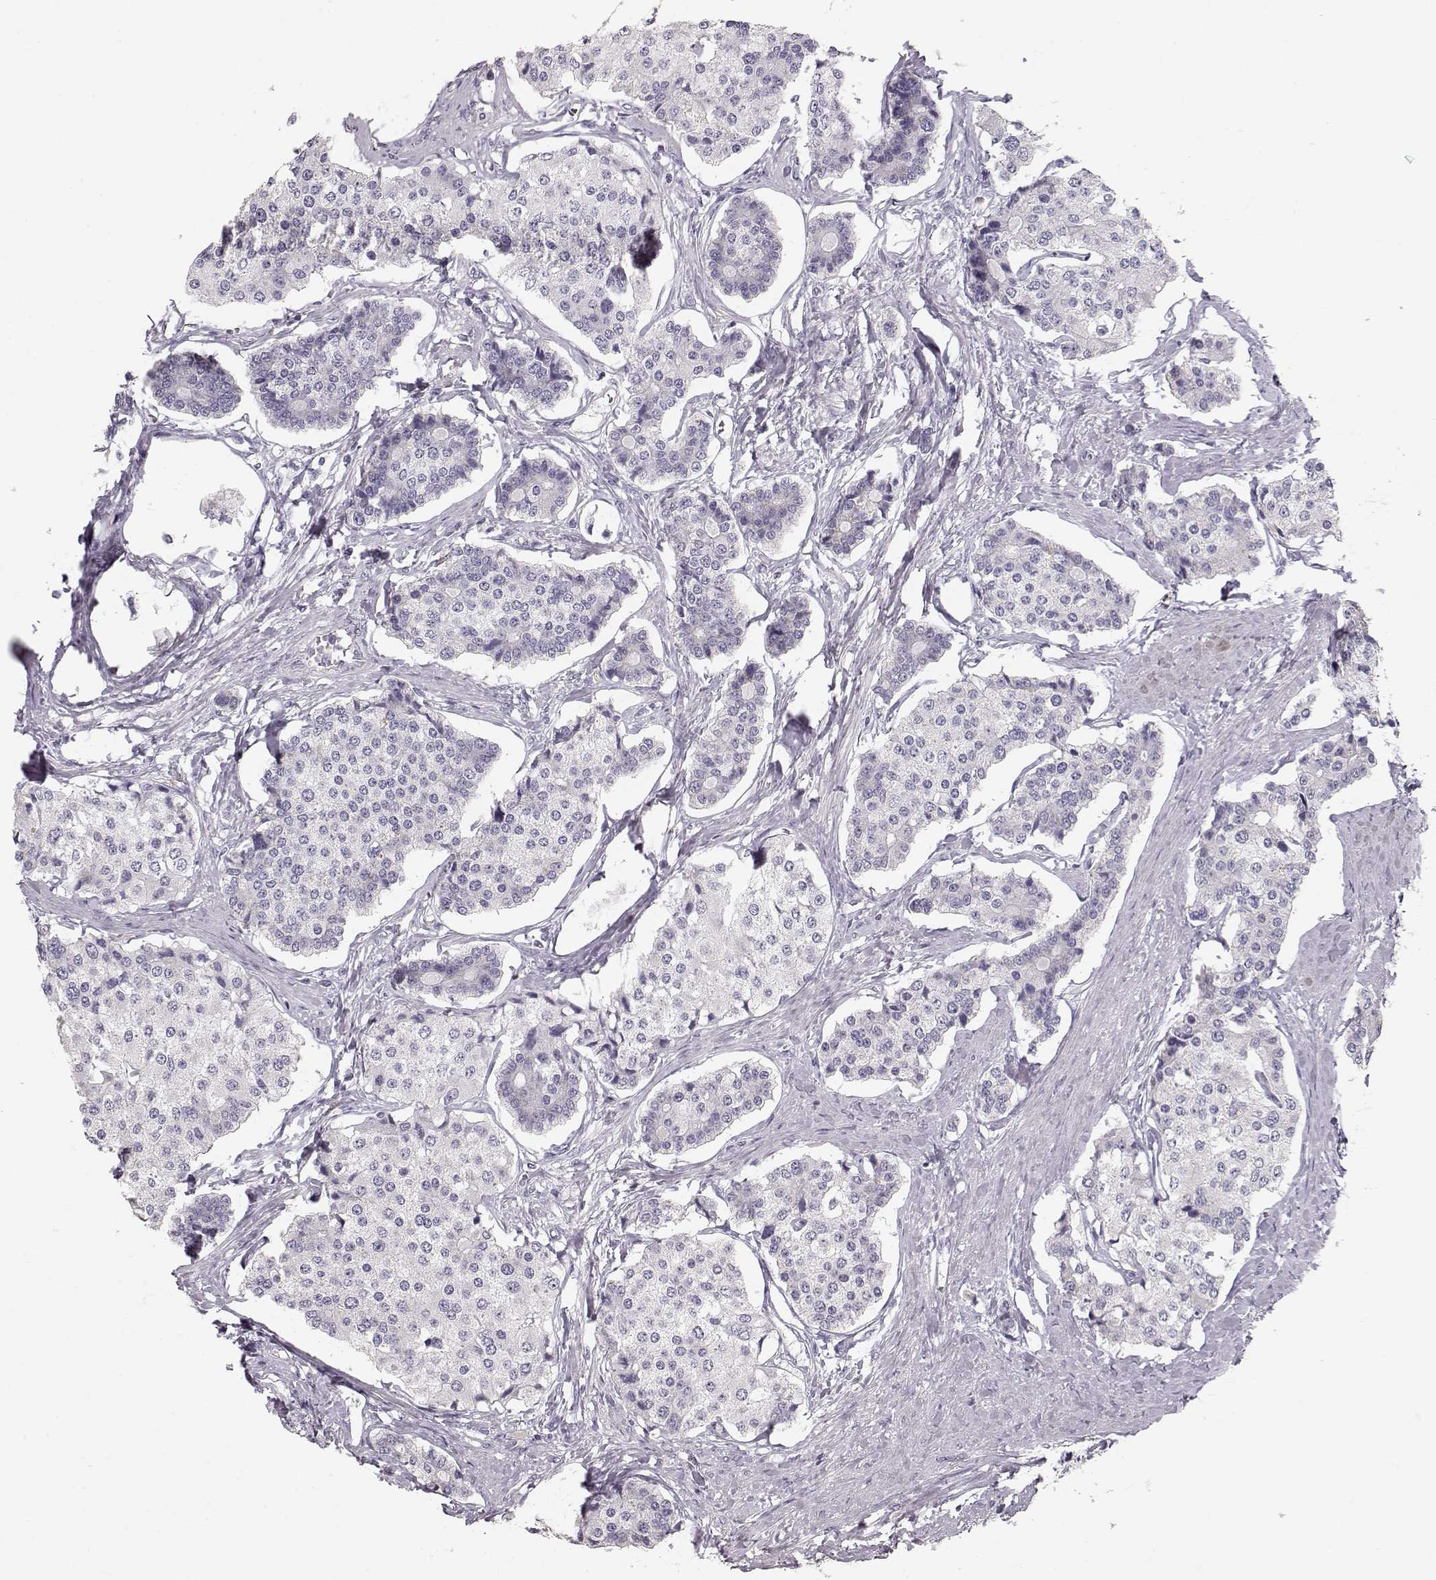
{"staining": {"intensity": "negative", "quantity": "none", "location": "none"}, "tissue": "carcinoid", "cell_type": "Tumor cells", "image_type": "cancer", "snomed": [{"axis": "morphology", "description": "Carcinoid, malignant, NOS"}, {"axis": "topography", "description": "Small intestine"}], "caption": "An immunohistochemistry histopathology image of carcinoid is shown. There is no staining in tumor cells of carcinoid.", "gene": "POU1F1", "patient": {"sex": "female", "age": 65}}